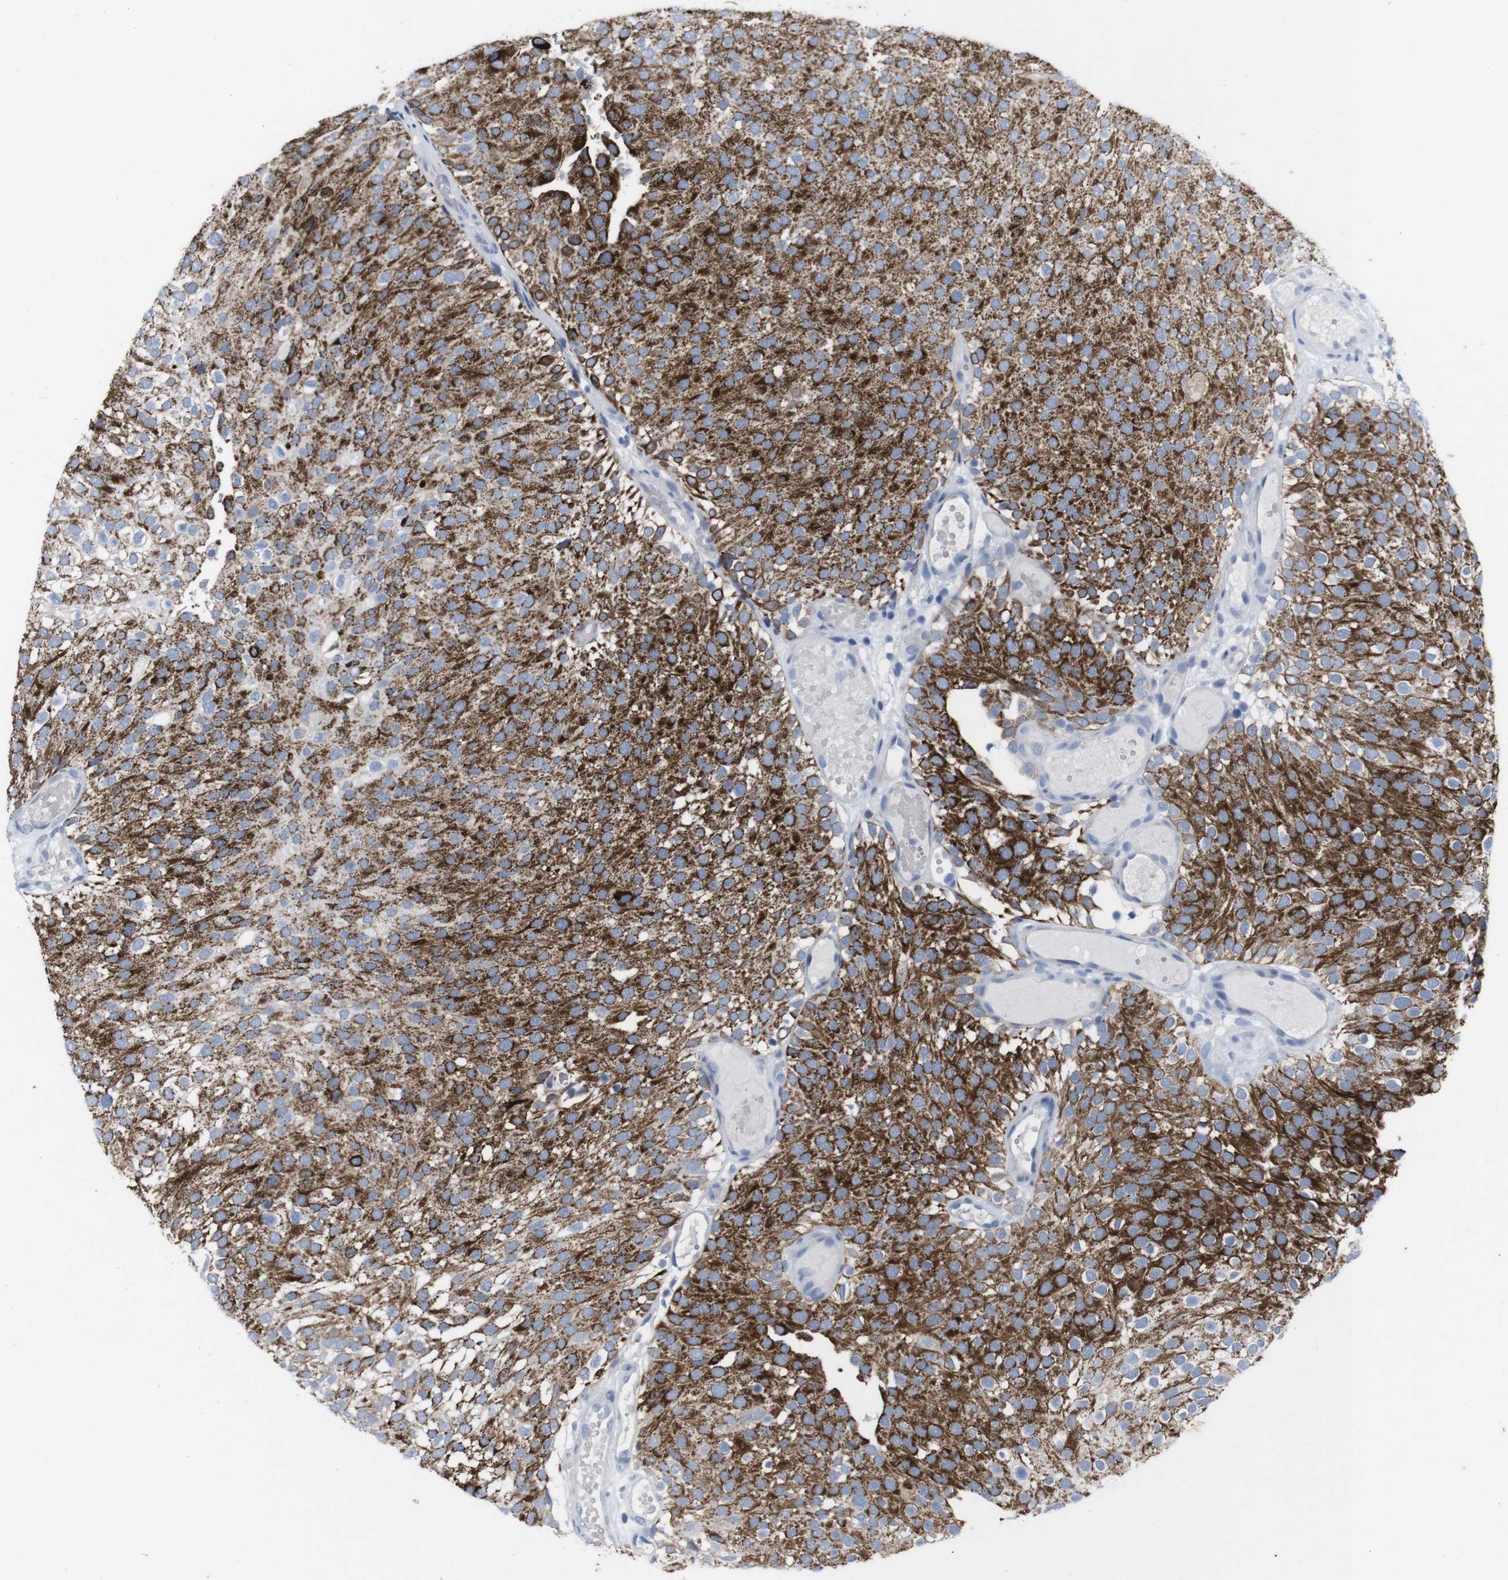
{"staining": {"intensity": "strong", "quantity": ">75%", "location": "cytoplasmic/membranous"}, "tissue": "urothelial cancer", "cell_type": "Tumor cells", "image_type": "cancer", "snomed": [{"axis": "morphology", "description": "Urothelial carcinoma, Low grade"}, {"axis": "topography", "description": "Urinary bladder"}], "caption": "Human urothelial cancer stained for a protein (brown) demonstrates strong cytoplasmic/membranous positive staining in approximately >75% of tumor cells.", "gene": "GJB2", "patient": {"sex": "male", "age": 78}}